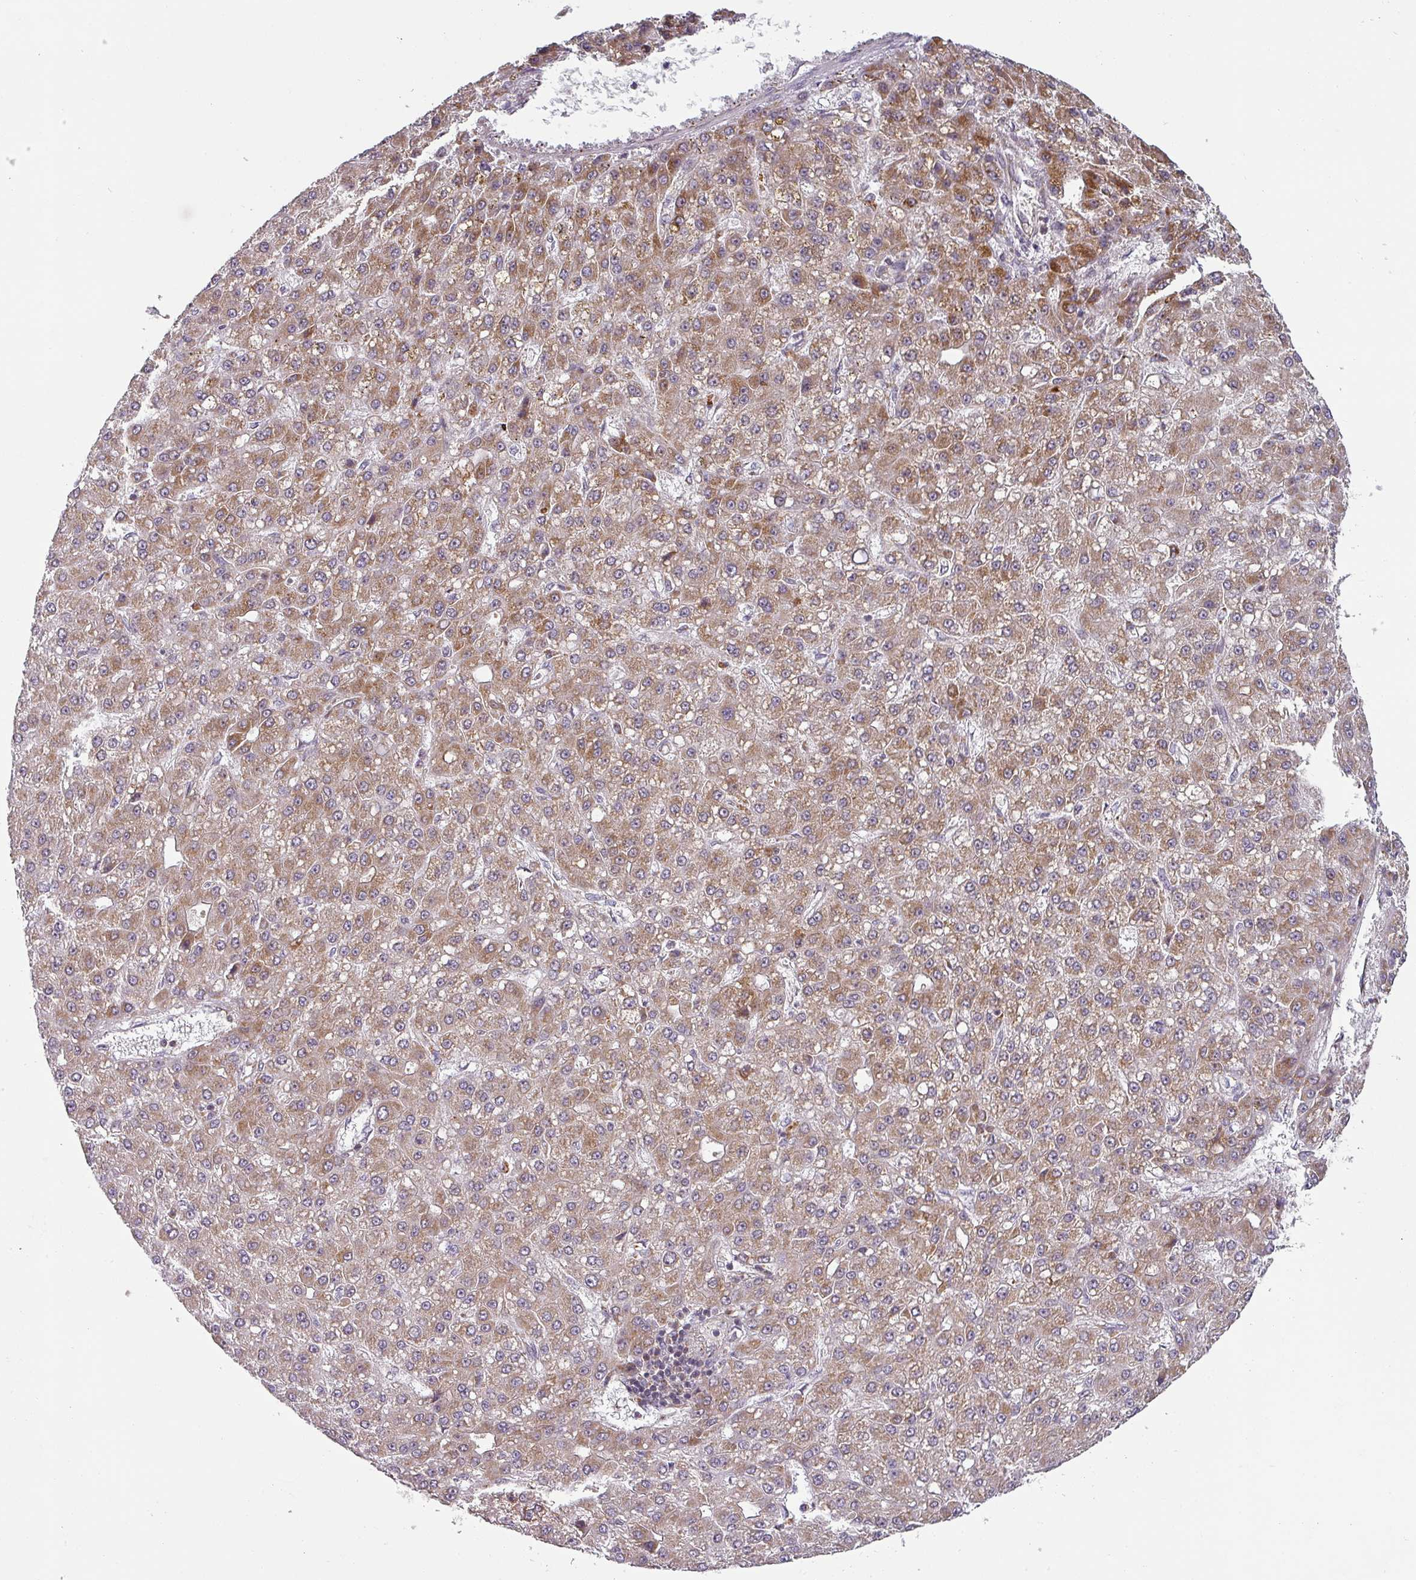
{"staining": {"intensity": "moderate", "quantity": ">75%", "location": "cytoplasmic/membranous"}, "tissue": "liver cancer", "cell_type": "Tumor cells", "image_type": "cancer", "snomed": [{"axis": "morphology", "description": "Carcinoma, Hepatocellular, NOS"}, {"axis": "topography", "description": "Liver"}], "caption": "Protein staining of liver hepatocellular carcinoma tissue reveals moderate cytoplasmic/membranous expression in approximately >75% of tumor cells. (DAB (3,3'-diaminobenzidine) = brown stain, brightfield microscopy at high magnification).", "gene": "MRPS16", "patient": {"sex": "male", "age": 67}}